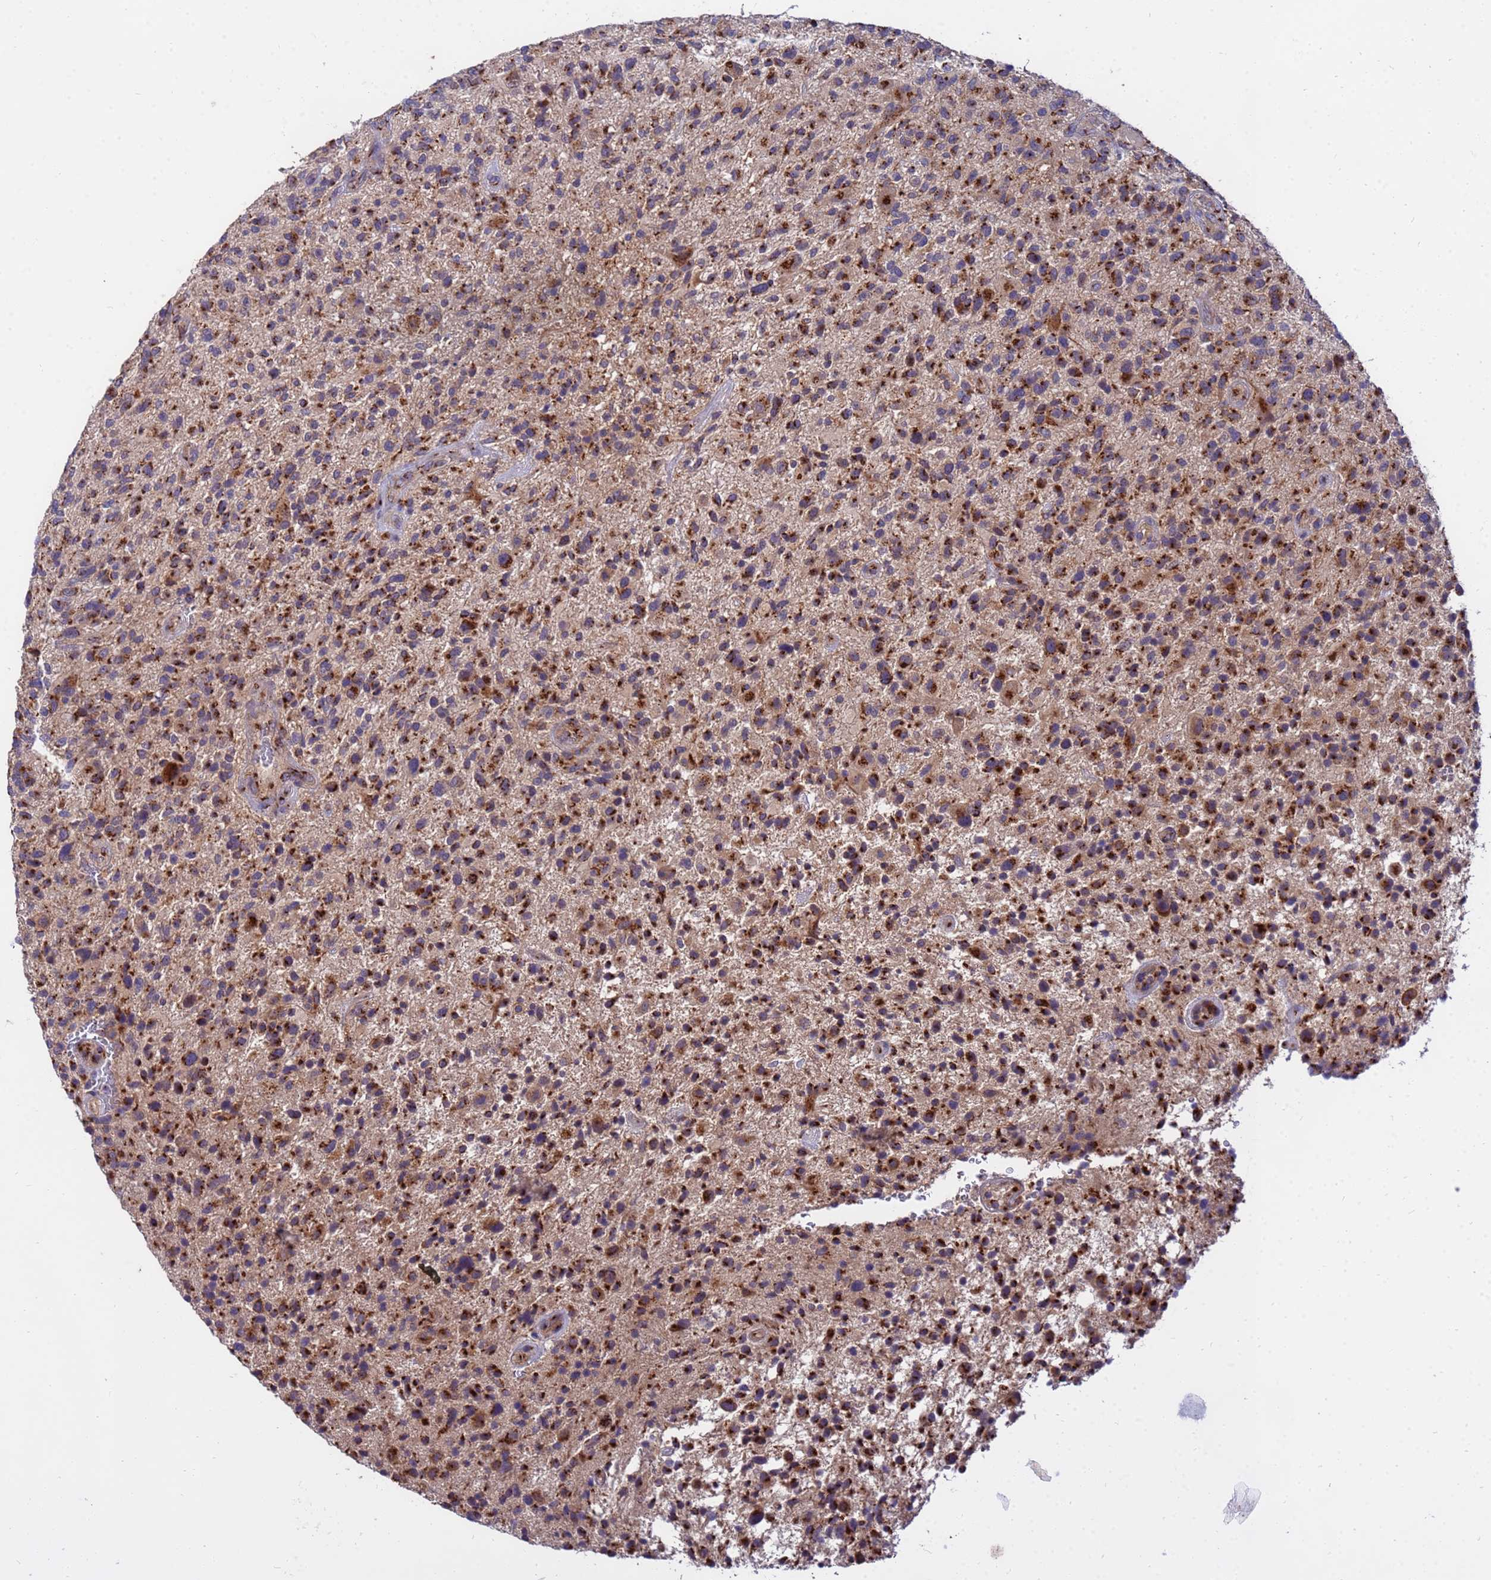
{"staining": {"intensity": "strong", "quantity": ">75%", "location": "cytoplasmic/membranous"}, "tissue": "glioma", "cell_type": "Tumor cells", "image_type": "cancer", "snomed": [{"axis": "morphology", "description": "Glioma, malignant, High grade"}, {"axis": "topography", "description": "Brain"}], "caption": "The immunohistochemical stain labels strong cytoplasmic/membranous staining in tumor cells of malignant glioma (high-grade) tissue.", "gene": "HPS3", "patient": {"sex": "male", "age": 47}}